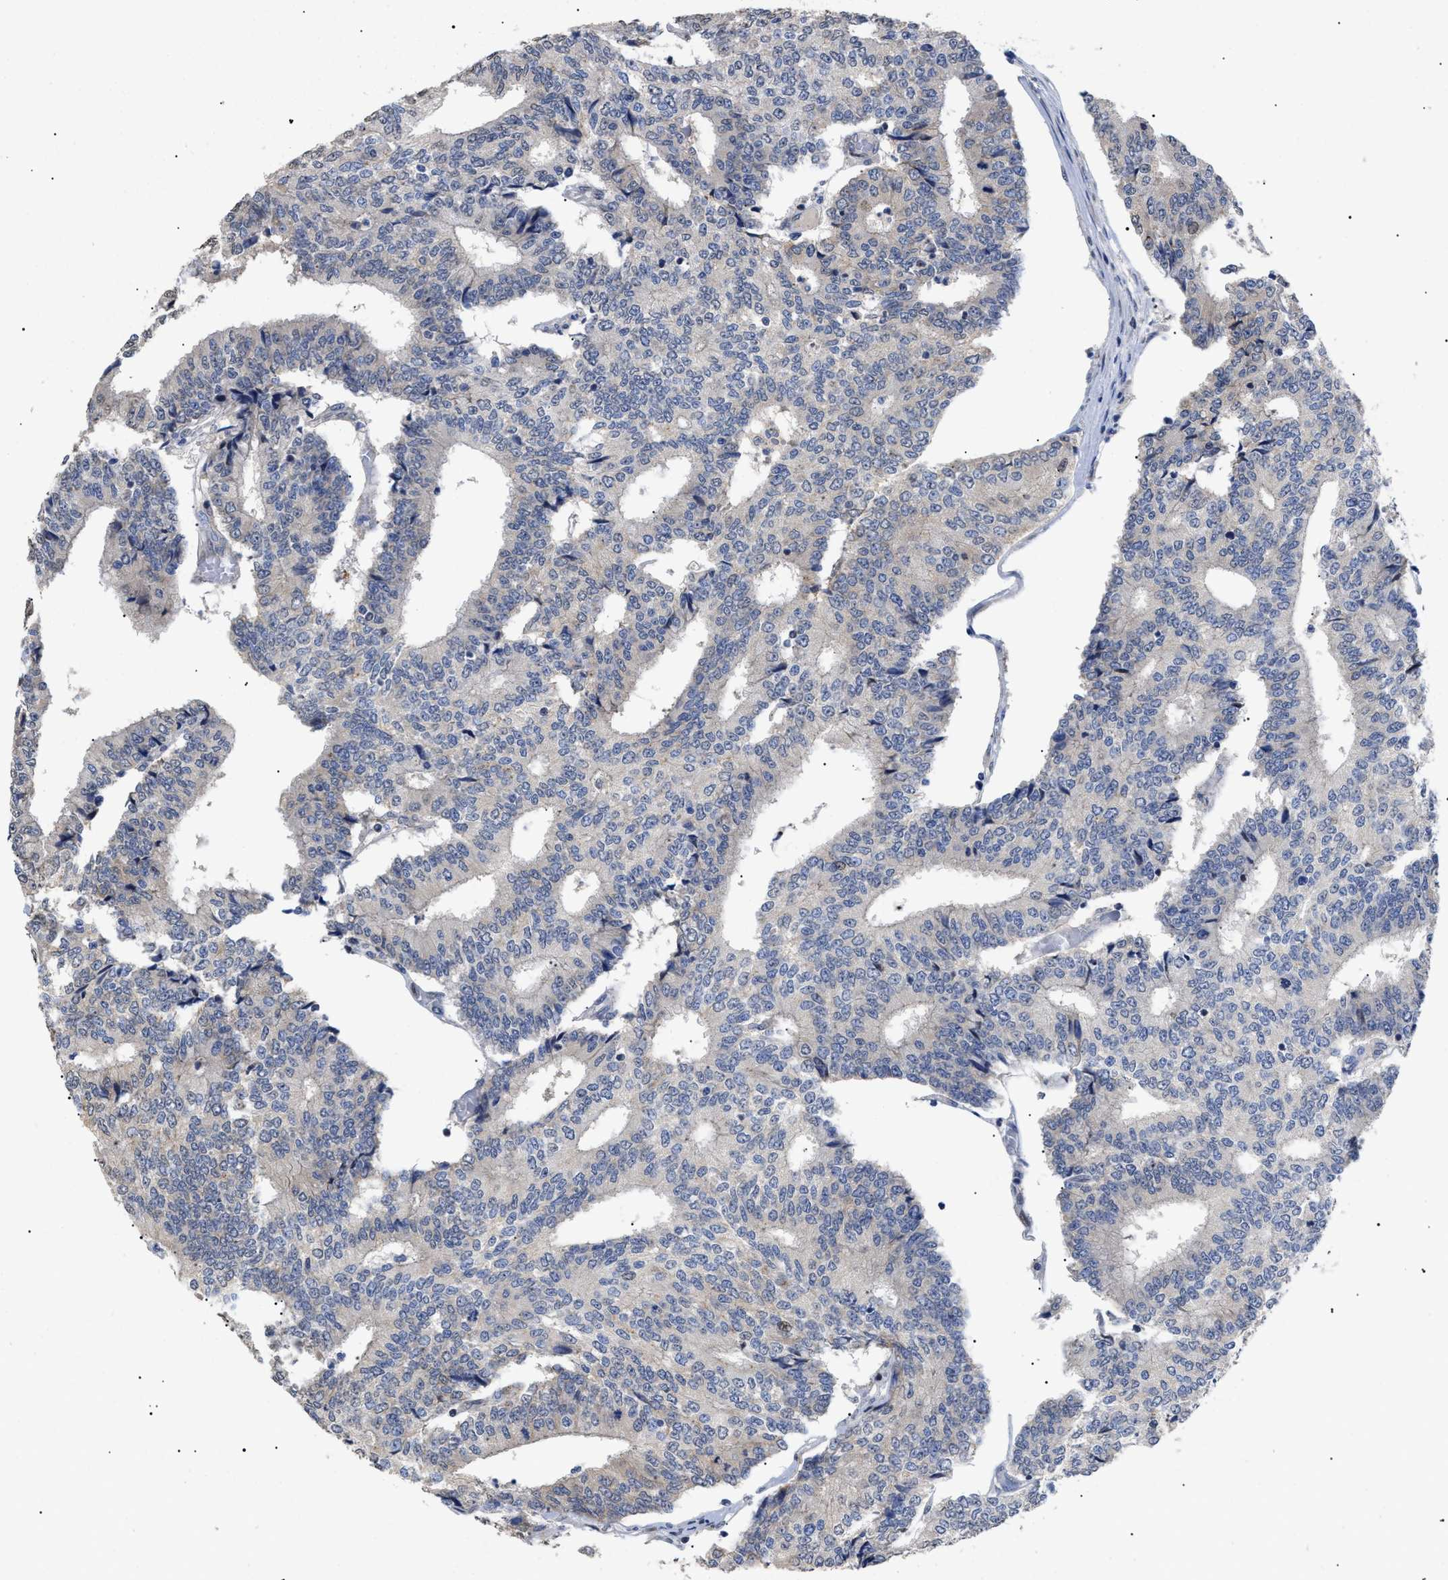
{"staining": {"intensity": "negative", "quantity": "none", "location": "none"}, "tissue": "prostate cancer", "cell_type": "Tumor cells", "image_type": "cancer", "snomed": [{"axis": "morphology", "description": "Normal tissue, NOS"}, {"axis": "morphology", "description": "Adenocarcinoma, High grade"}, {"axis": "topography", "description": "Prostate"}, {"axis": "topography", "description": "Seminal veicle"}], "caption": "This is an immunohistochemistry histopathology image of human high-grade adenocarcinoma (prostate). There is no expression in tumor cells.", "gene": "SFXN5", "patient": {"sex": "male", "age": 55}}